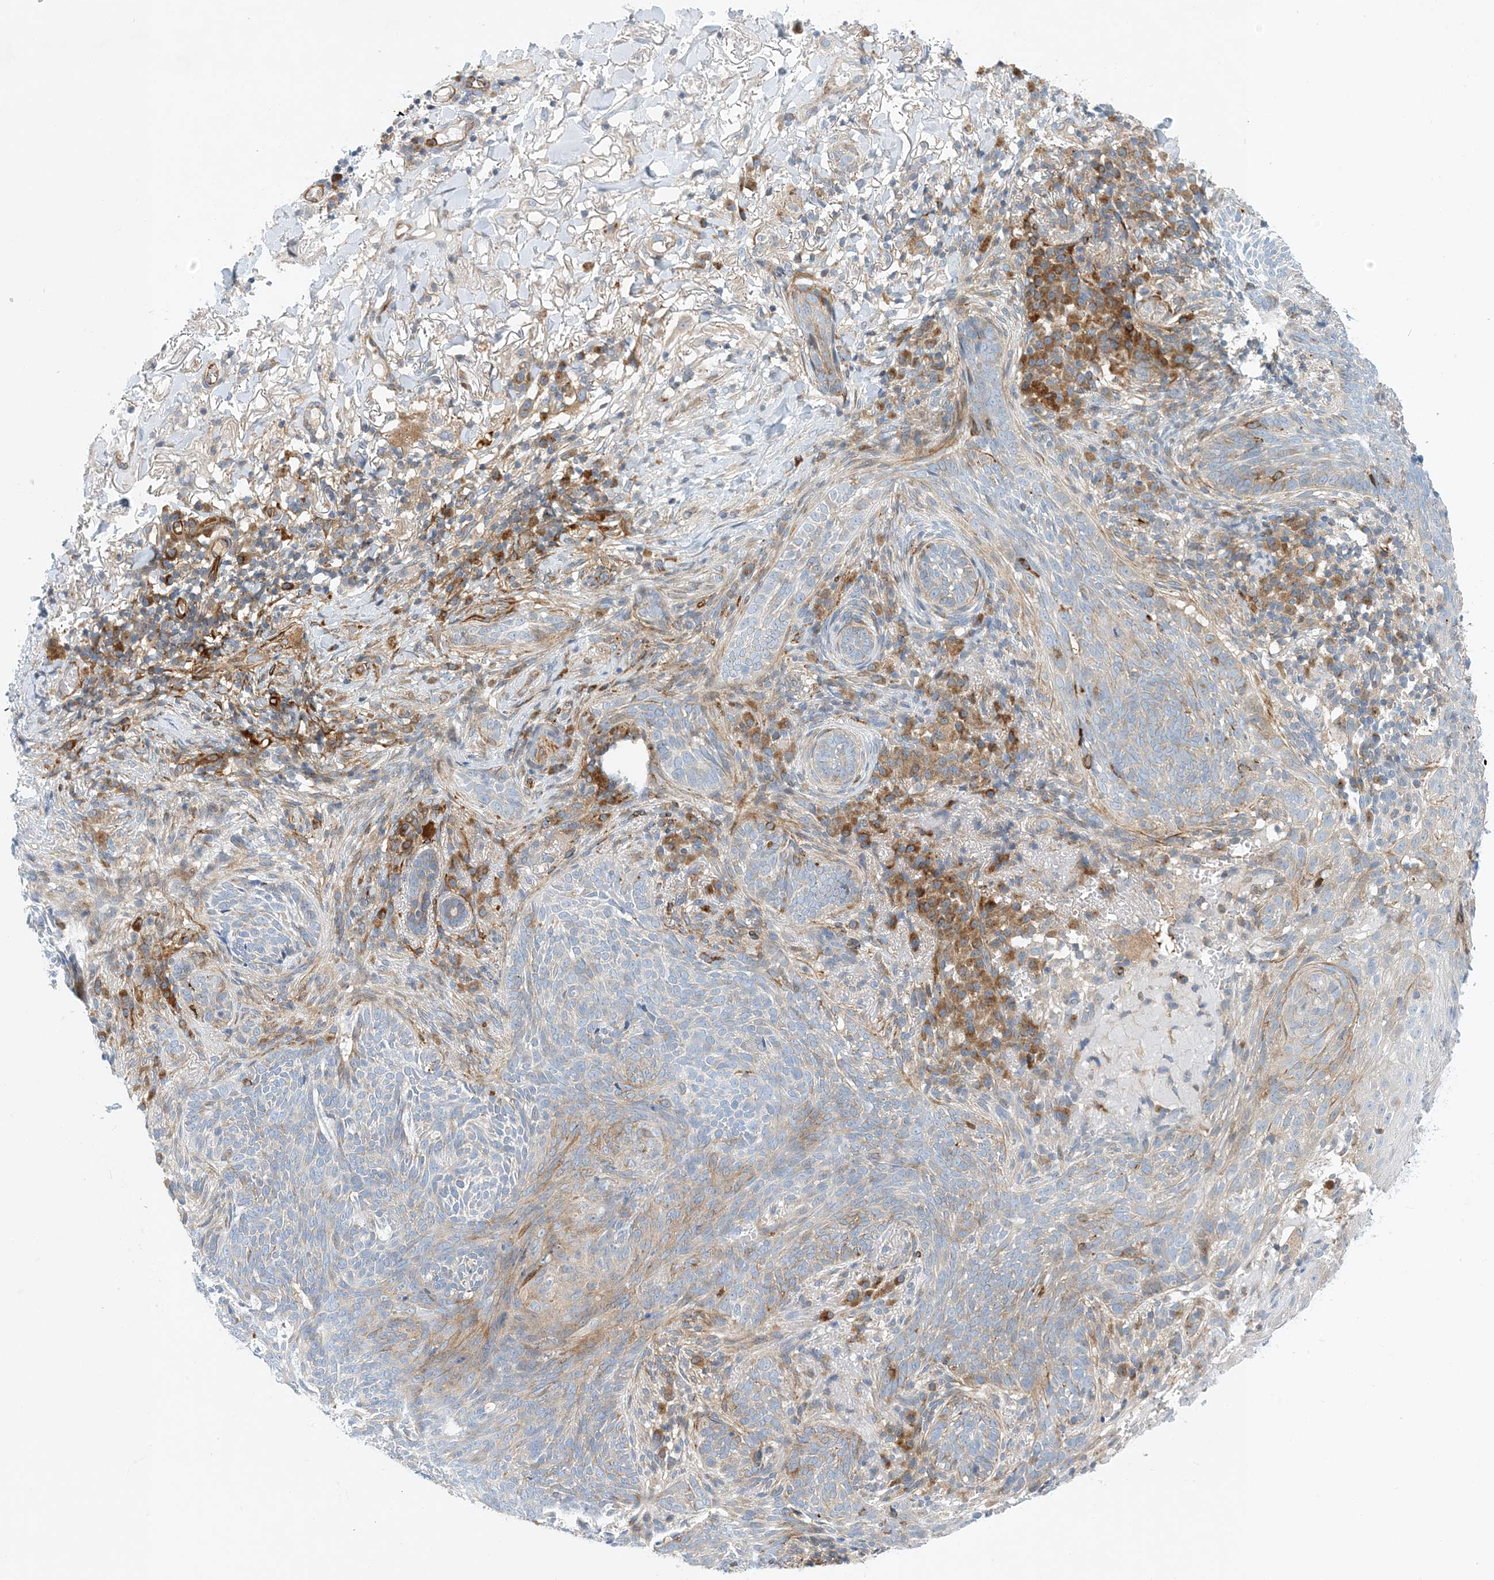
{"staining": {"intensity": "negative", "quantity": "none", "location": "none"}, "tissue": "skin cancer", "cell_type": "Tumor cells", "image_type": "cancer", "snomed": [{"axis": "morphology", "description": "Basal cell carcinoma"}, {"axis": "topography", "description": "Skin"}], "caption": "The micrograph displays no significant expression in tumor cells of skin cancer (basal cell carcinoma). (Stains: DAB (3,3'-diaminobenzidine) IHC with hematoxylin counter stain, Microscopy: brightfield microscopy at high magnification).", "gene": "PCDHA2", "patient": {"sex": "male", "age": 85}}